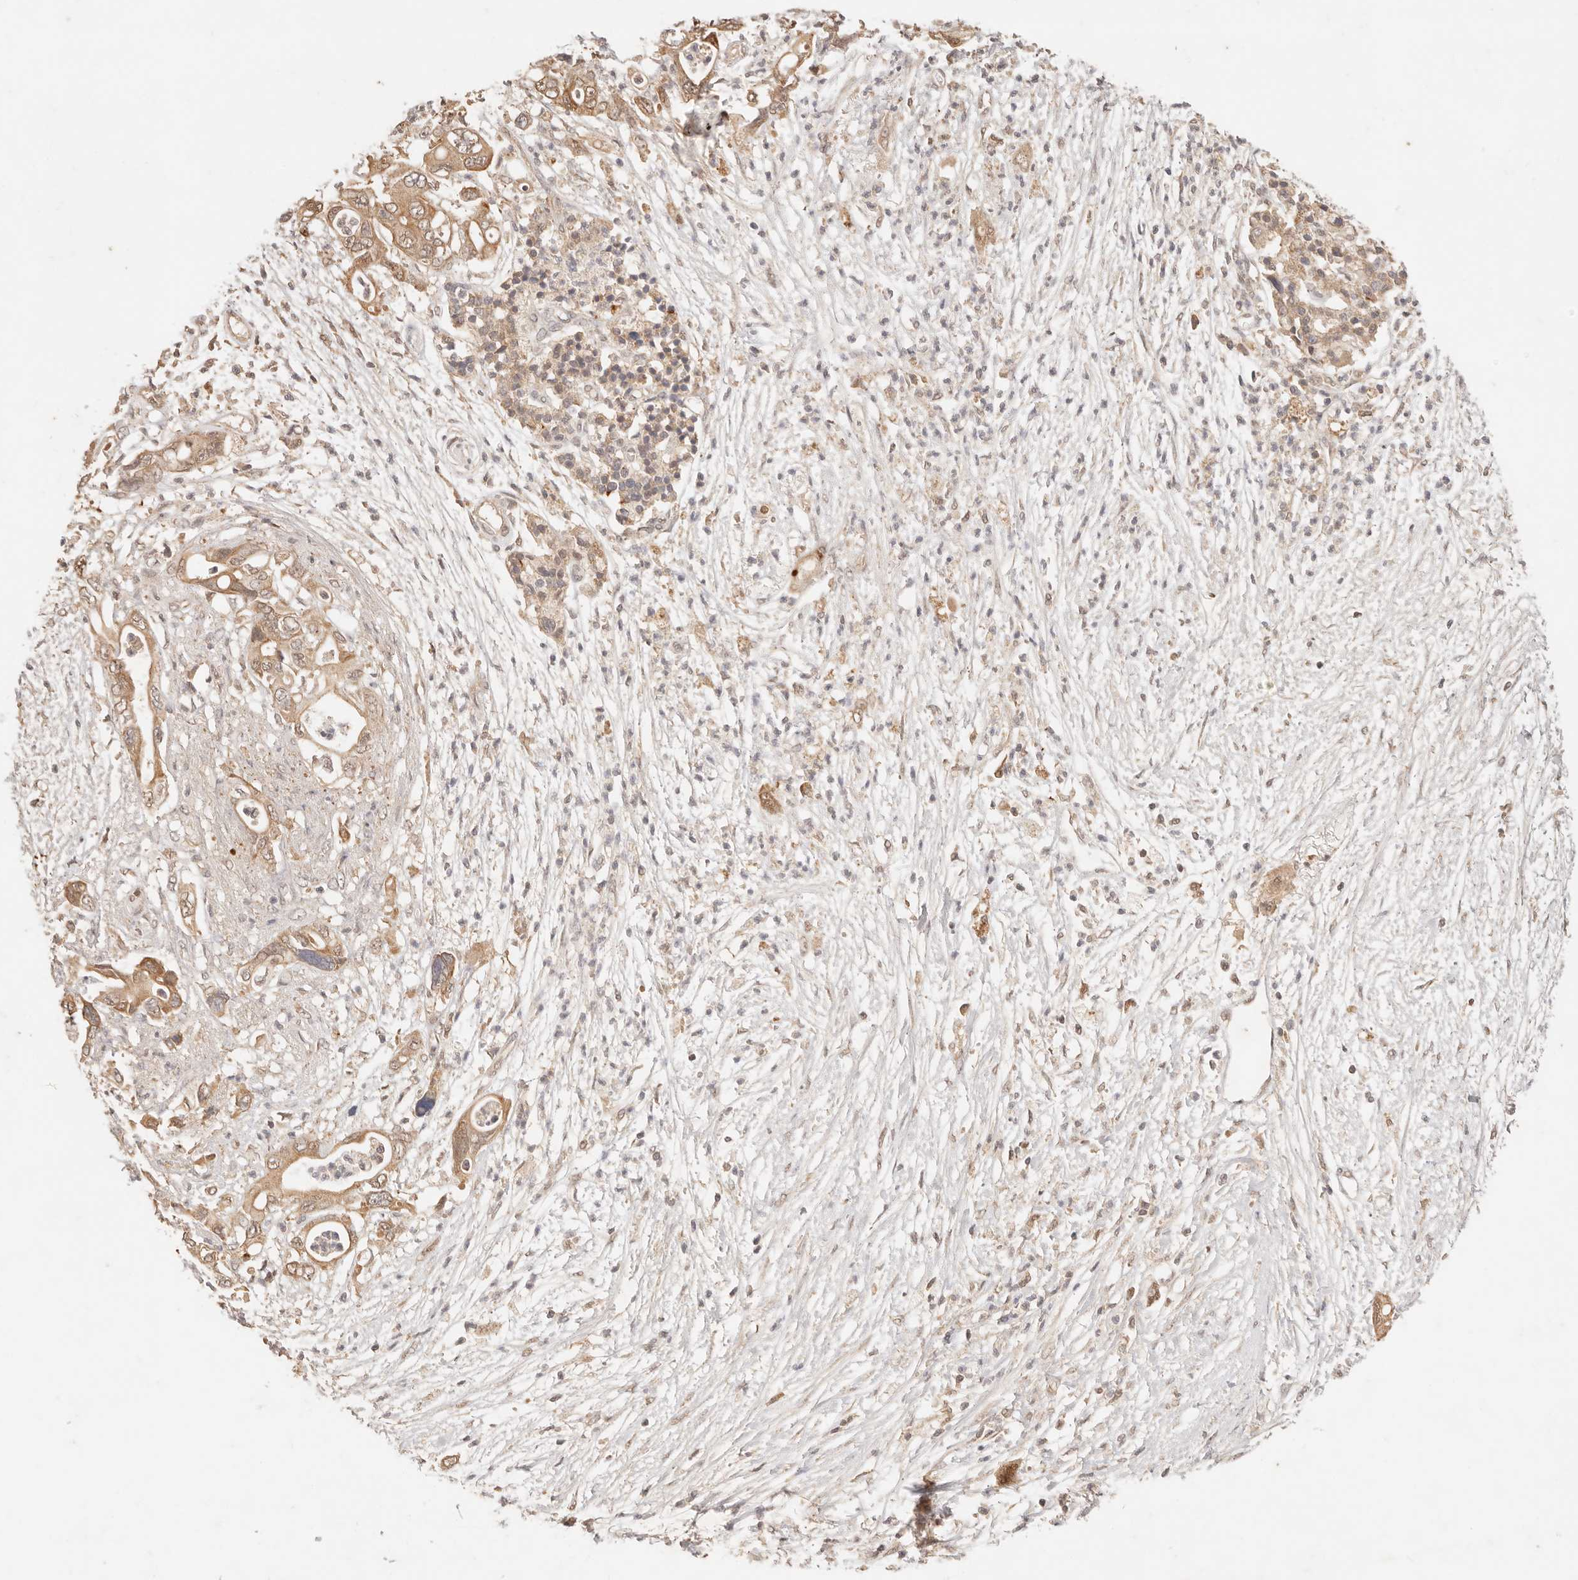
{"staining": {"intensity": "moderate", "quantity": ">75%", "location": "cytoplasmic/membranous,nuclear"}, "tissue": "pancreatic cancer", "cell_type": "Tumor cells", "image_type": "cancer", "snomed": [{"axis": "morphology", "description": "Adenocarcinoma, NOS"}, {"axis": "topography", "description": "Pancreas"}], "caption": "This is an image of immunohistochemistry (IHC) staining of adenocarcinoma (pancreatic), which shows moderate expression in the cytoplasmic/membranous and nuclear of tumor cells.", "gene": "TRIM11", "patient": {"sex": "male", "age": 66}}